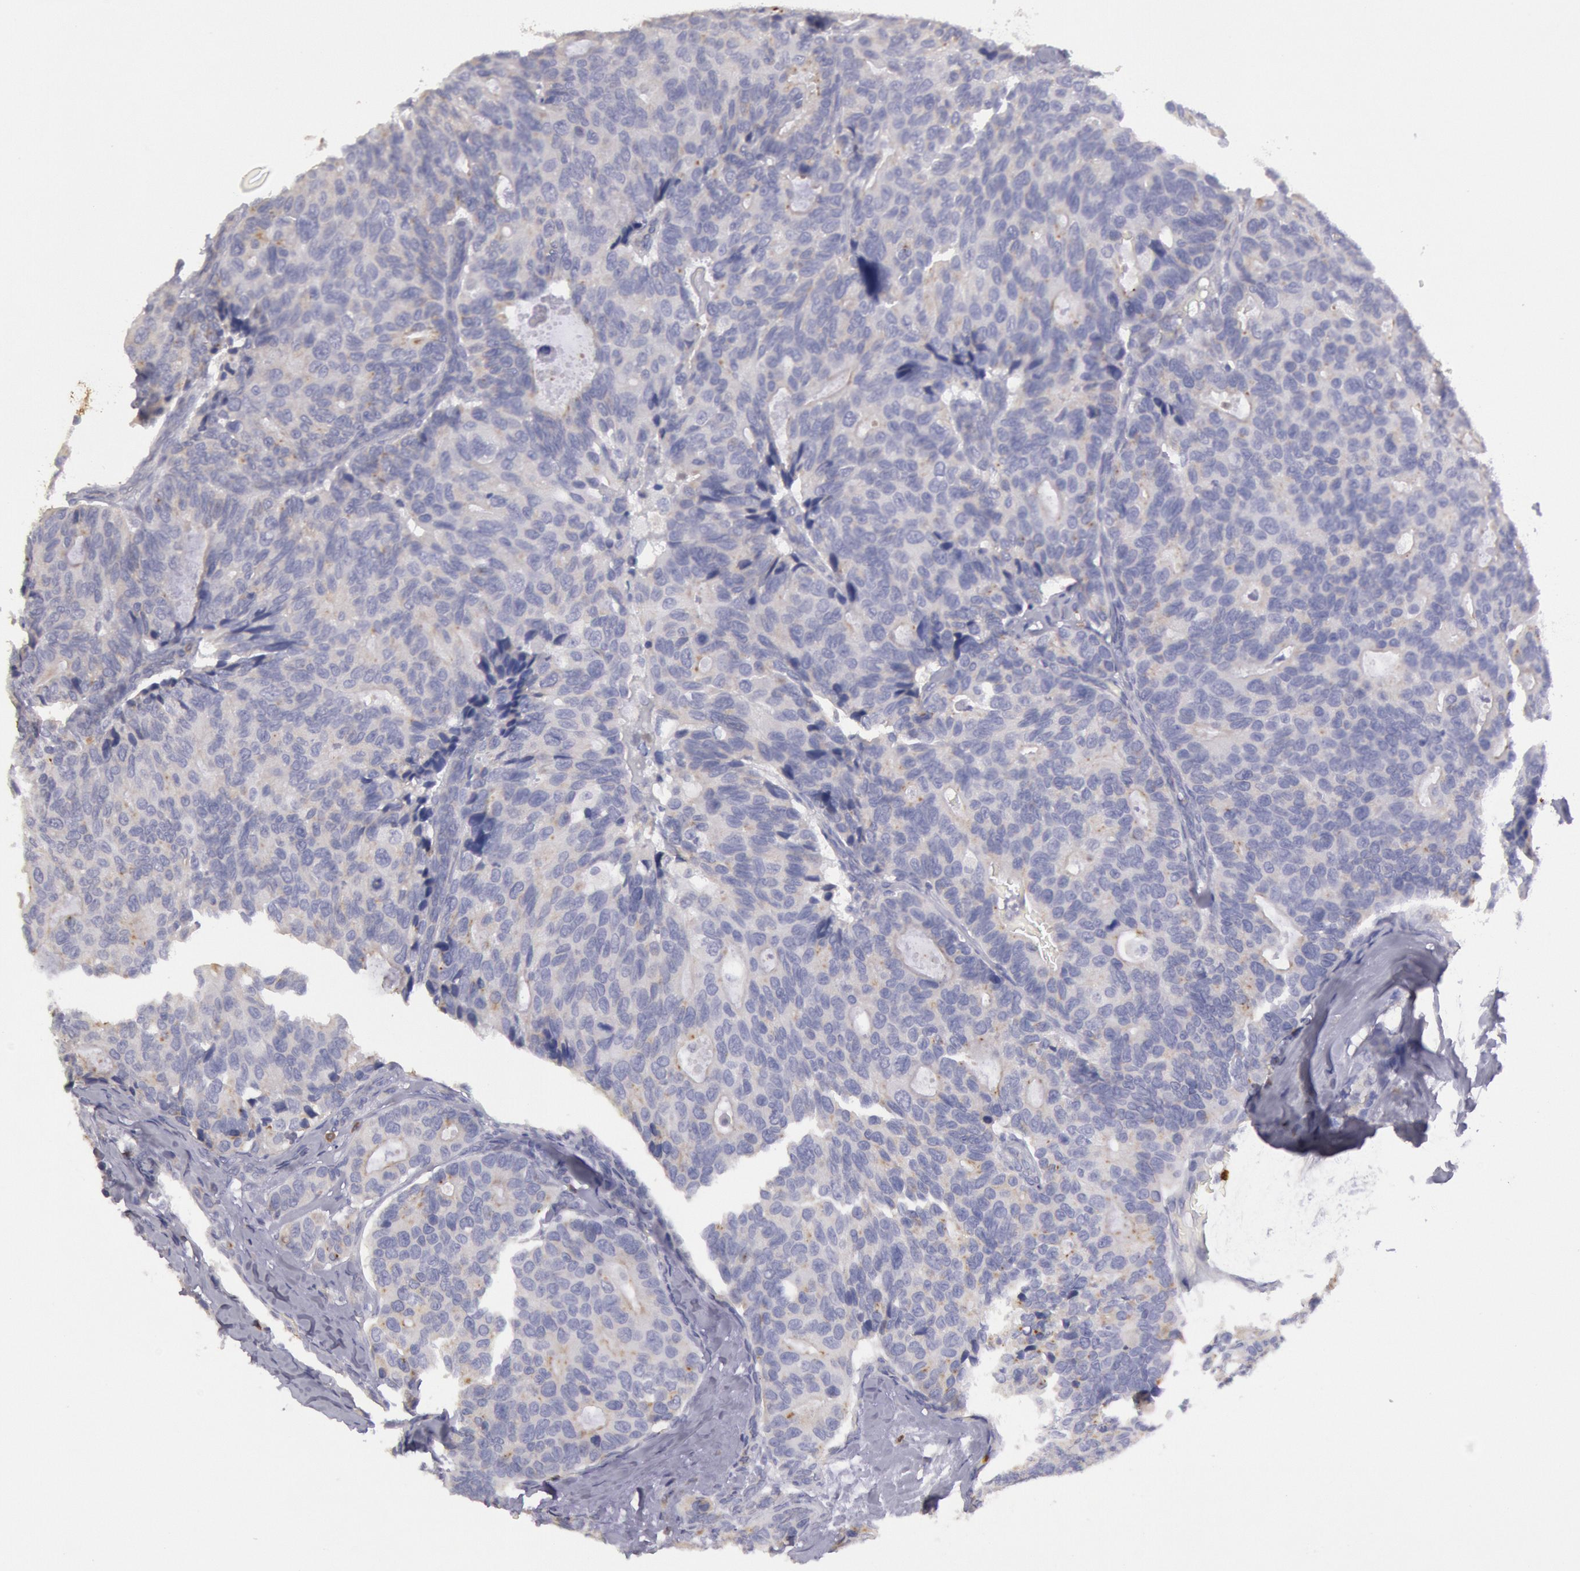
{"staining": {"intensity": "negative", "quantity": "none", "location": "none"}, "tissue": "breast cancer", "cell_type": "Tumor cells", "image_type": "cancer", "snomed": [{"axis": "morphology", "description": "Duct carcinoma"}, {"axis": "topography", "description": "Breast"}], "caption": "IHC photomicrograph of neoplastic tissue: human breast infiltrating ductal carcinoma stained with DAB reveals no significant protein staining in tumor cells.", "gene": "RAB27A", "patient": {"sex": "female", "age": 69}}